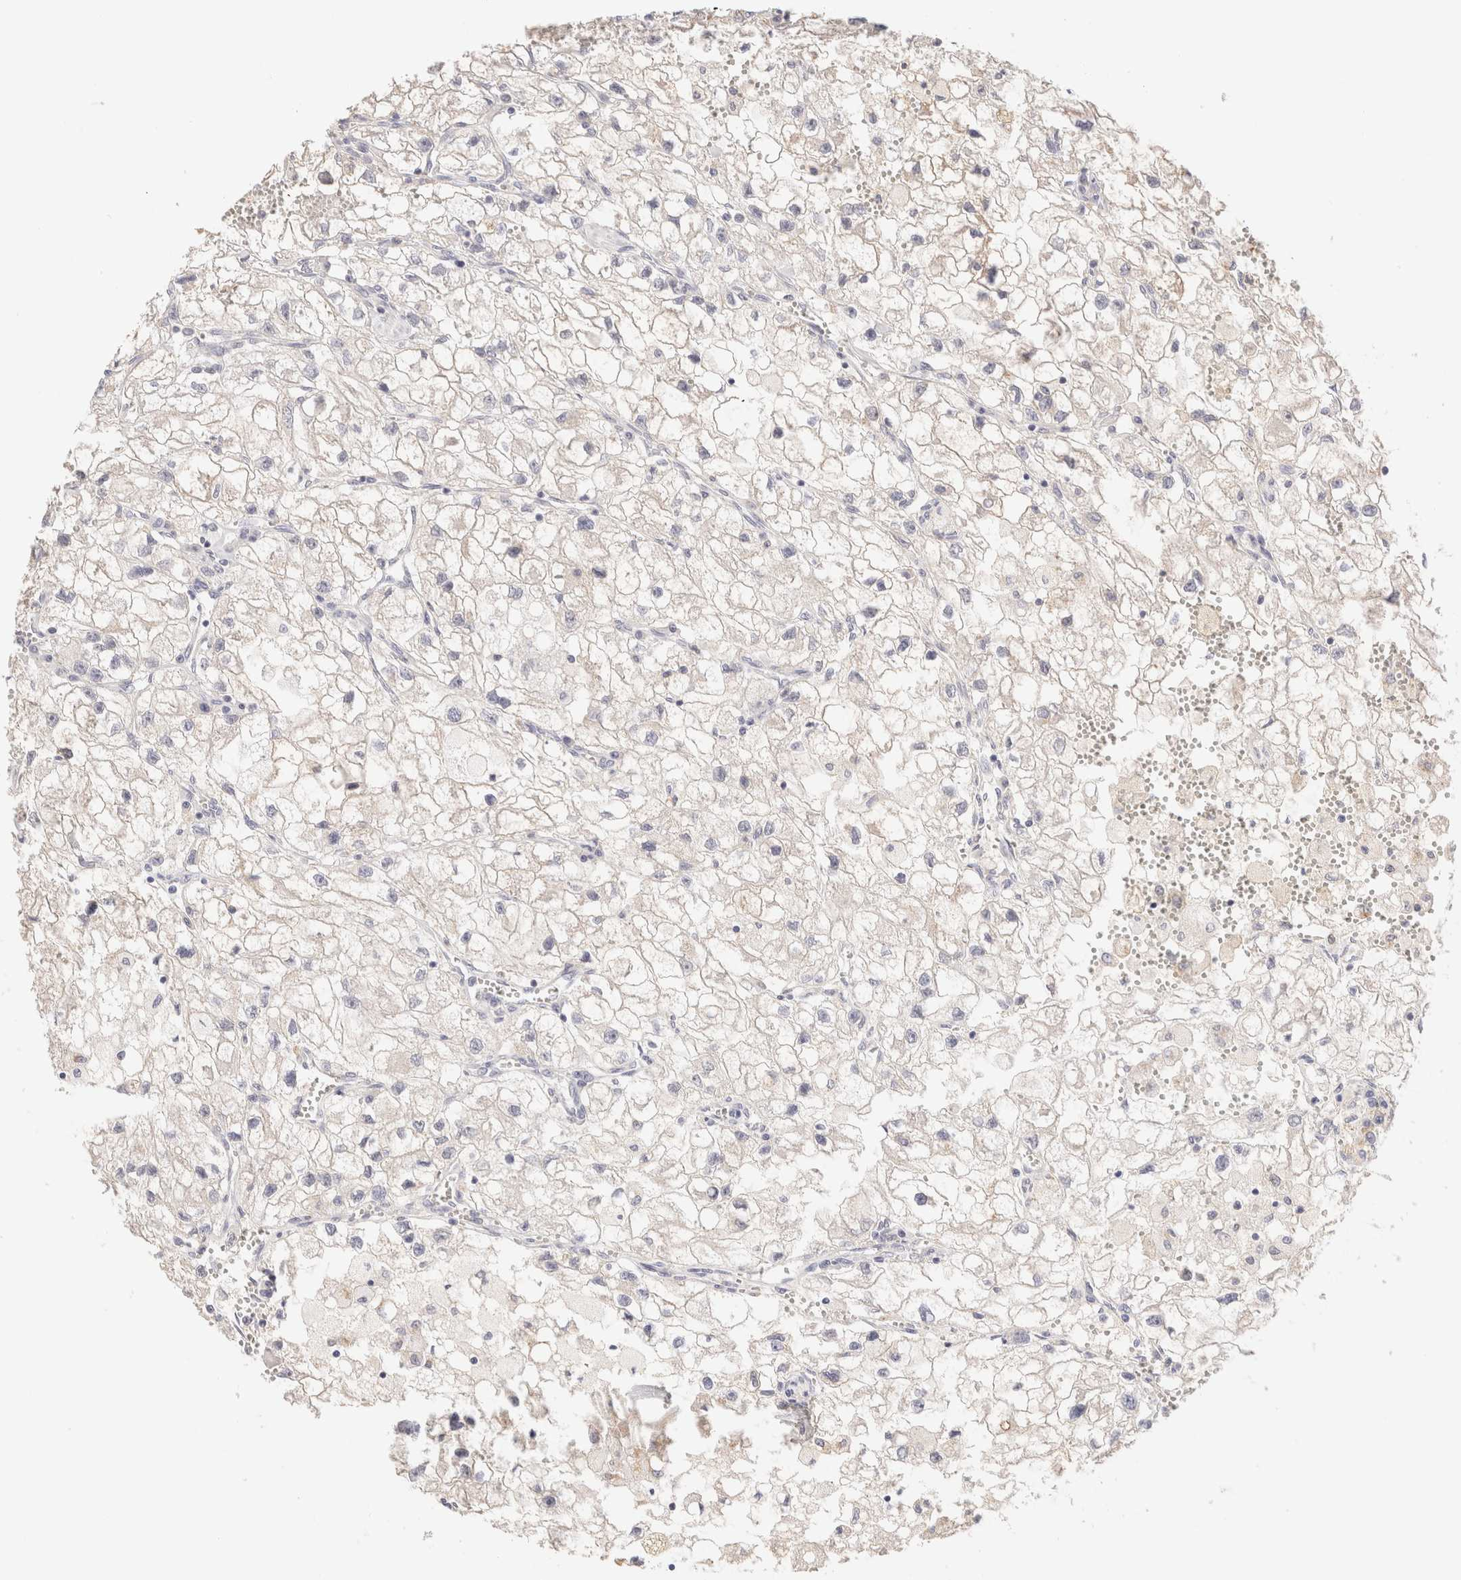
{"staining": {"intensity": "negative", "quantity": "none", "location": "none"}, "tissue": "renal cancer", "cell_type": "Tumor cells", "image_type": "cancer", "snomed": [{"axis": "morphology", "description": "Adenocarcinoma, NOS"}, {"axis": "topography", "description": "Kidney"}], "caption": "Adenocarcinoma (renal) stained for a protein using immunohistochemistry demonstrates no positivity tumor cells.", "gene": "SCGB2A2", "patient": {"sex": "female", "age": 70}}